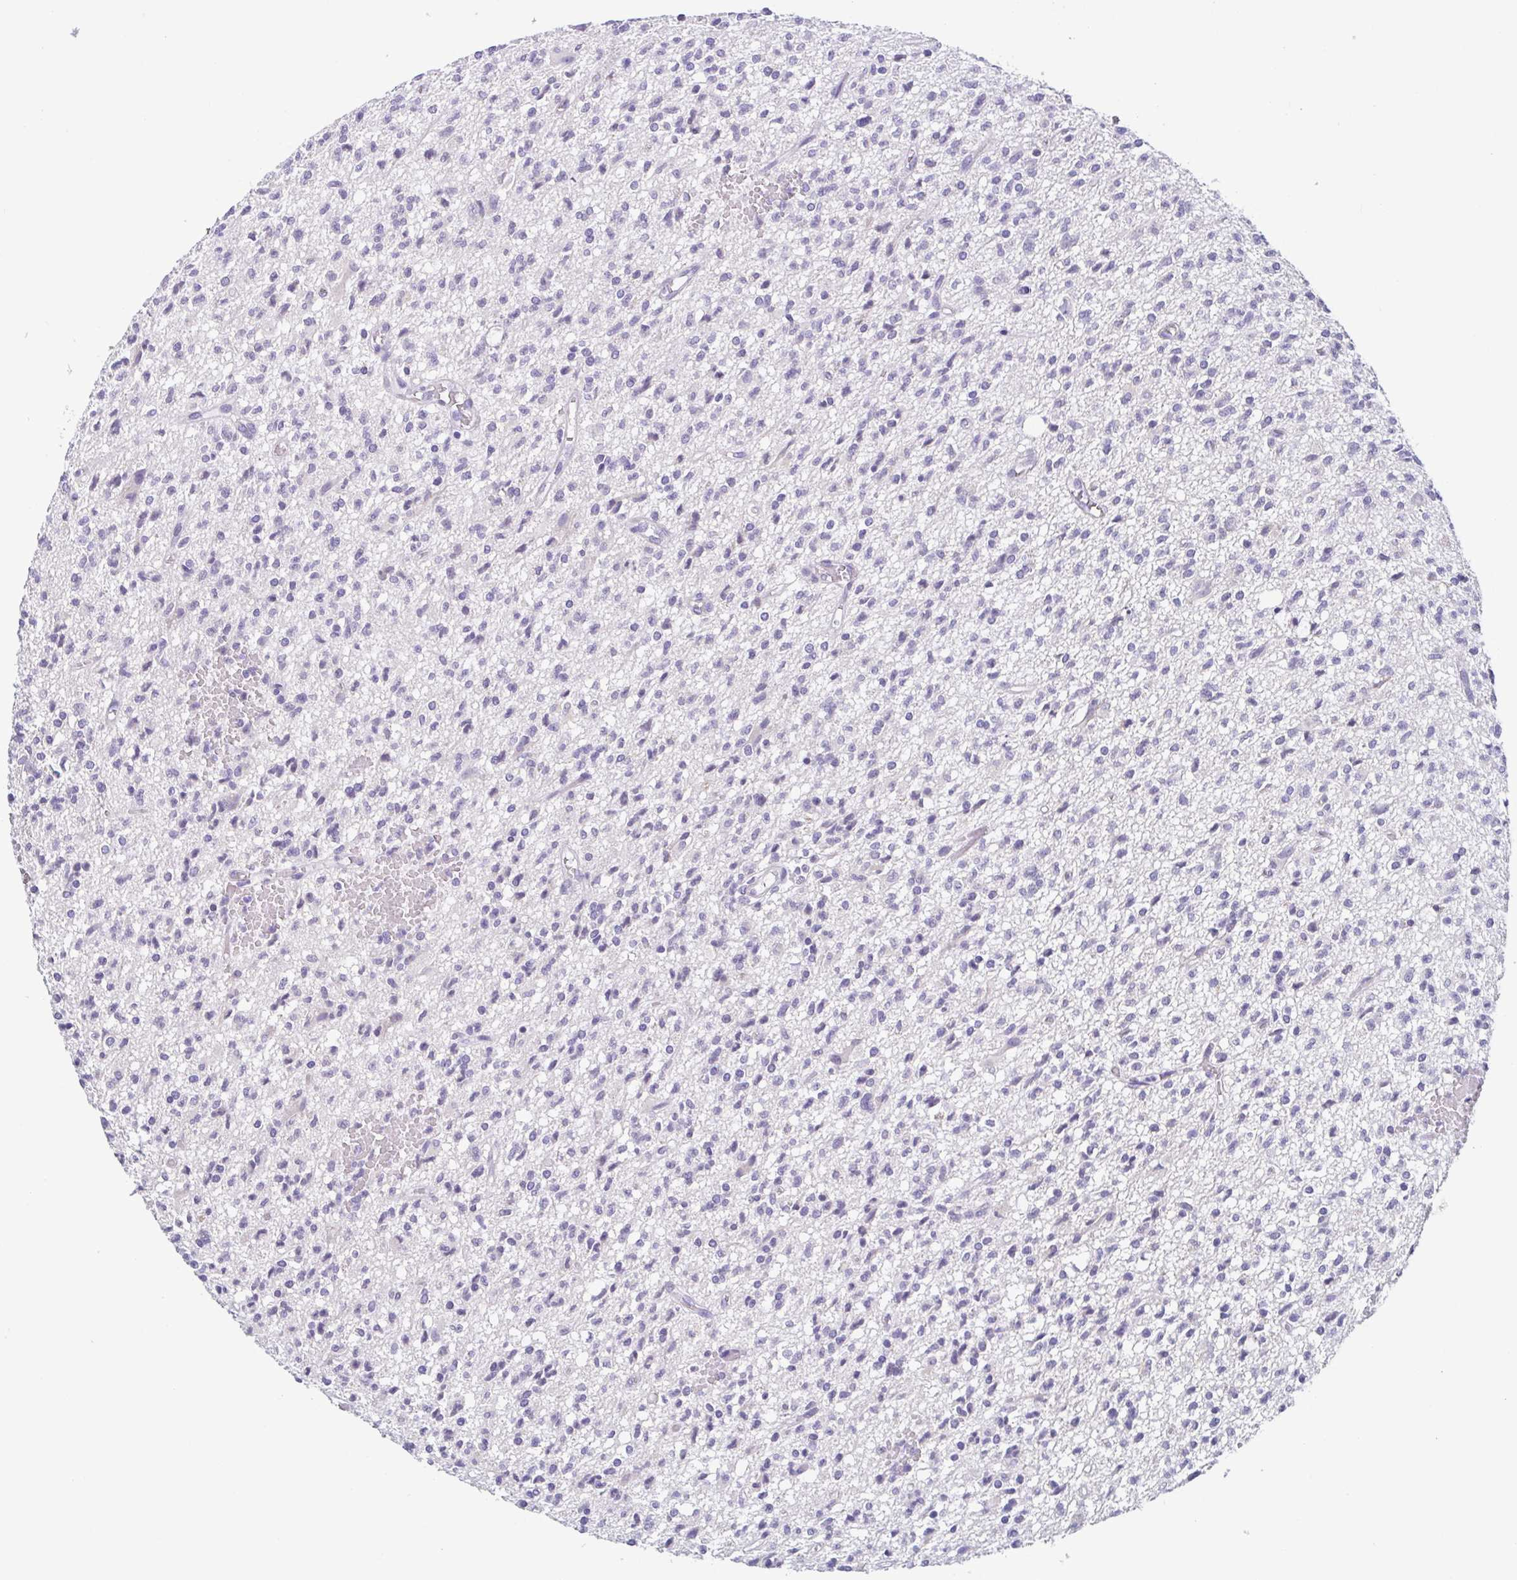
{"staining": {"intensity": "negative", "quantity": "none", "location": "none"}, "tissue": "glioma", "cell_type": "Tumor cells", "image_type": "cancer", "snomed": [{"axis": "morphology", "description": "Glioma, malignant, Low grade"}, {"axis": "topography", "description": "Brain"}], "caption": "High power microscopy histopathology image of an immunohistochemistry (IHC) micrograph of malignant low-grade glioma, revealing no significant staining in tumor cells.", "gene": "RDH11", "patient": {"sex": "male", "age": 64}}